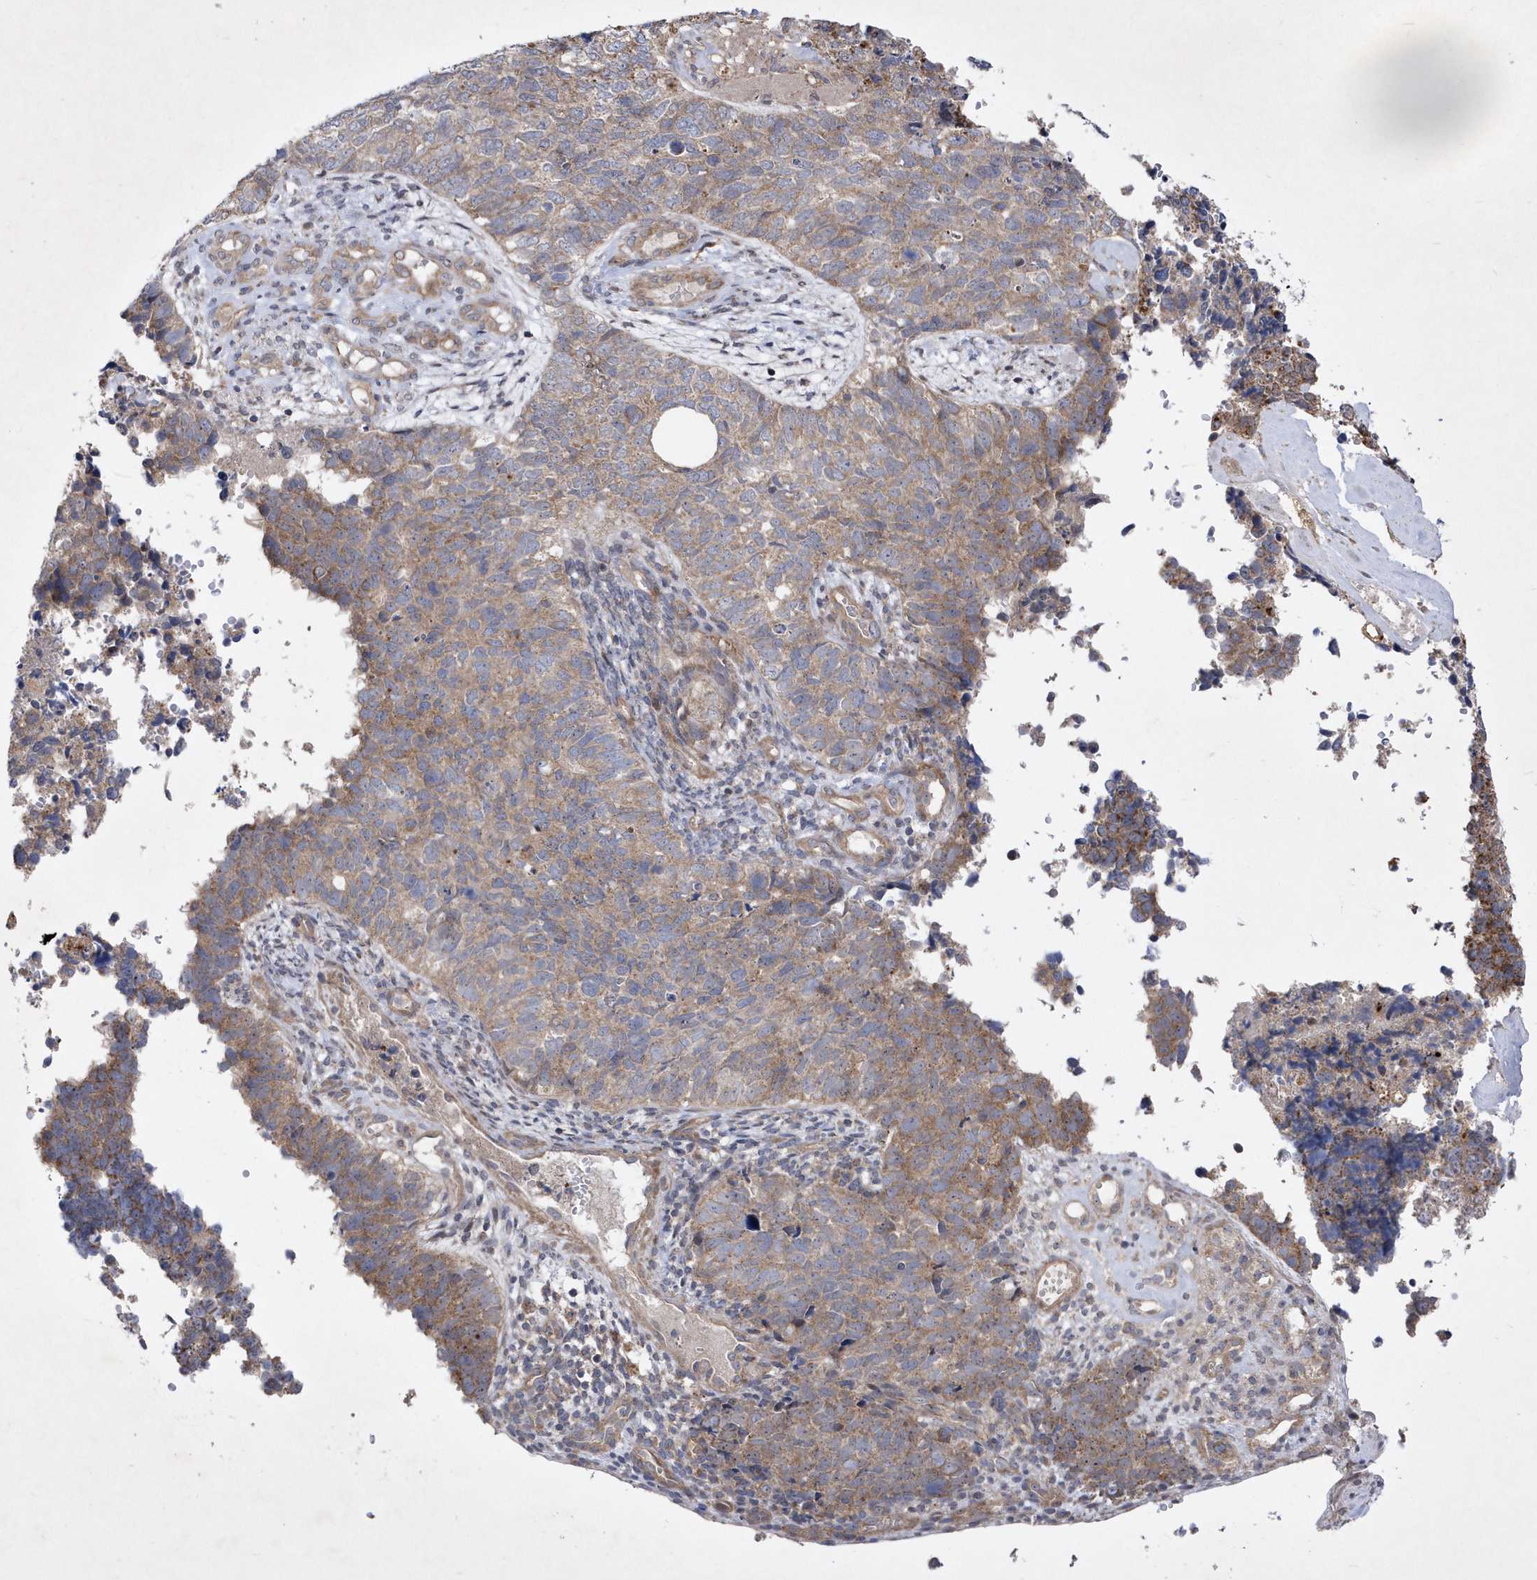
{"staining": {"intensity": "moderate", "quantity": "<25%", "location": "cytoplasmic/membranous"}, "tissue": "cervical cancer", "cell_type": "Tumor cells", "image_type": "cancer", "snomed": [{"axis": "morphology", "description": "Squamous cell carcinoma, NOS"}, {"axis": "topography", "description": "Cervix"}], "caption": "Squamous cell carcinoma (cervical) was stained to show a protein in brown. There is low levels of moderate cytoplasmic/membranous expression in approximately <25% of tumor cells.", "gene": "LONRF2", "patient": {"sex": "female", "age": 63}}